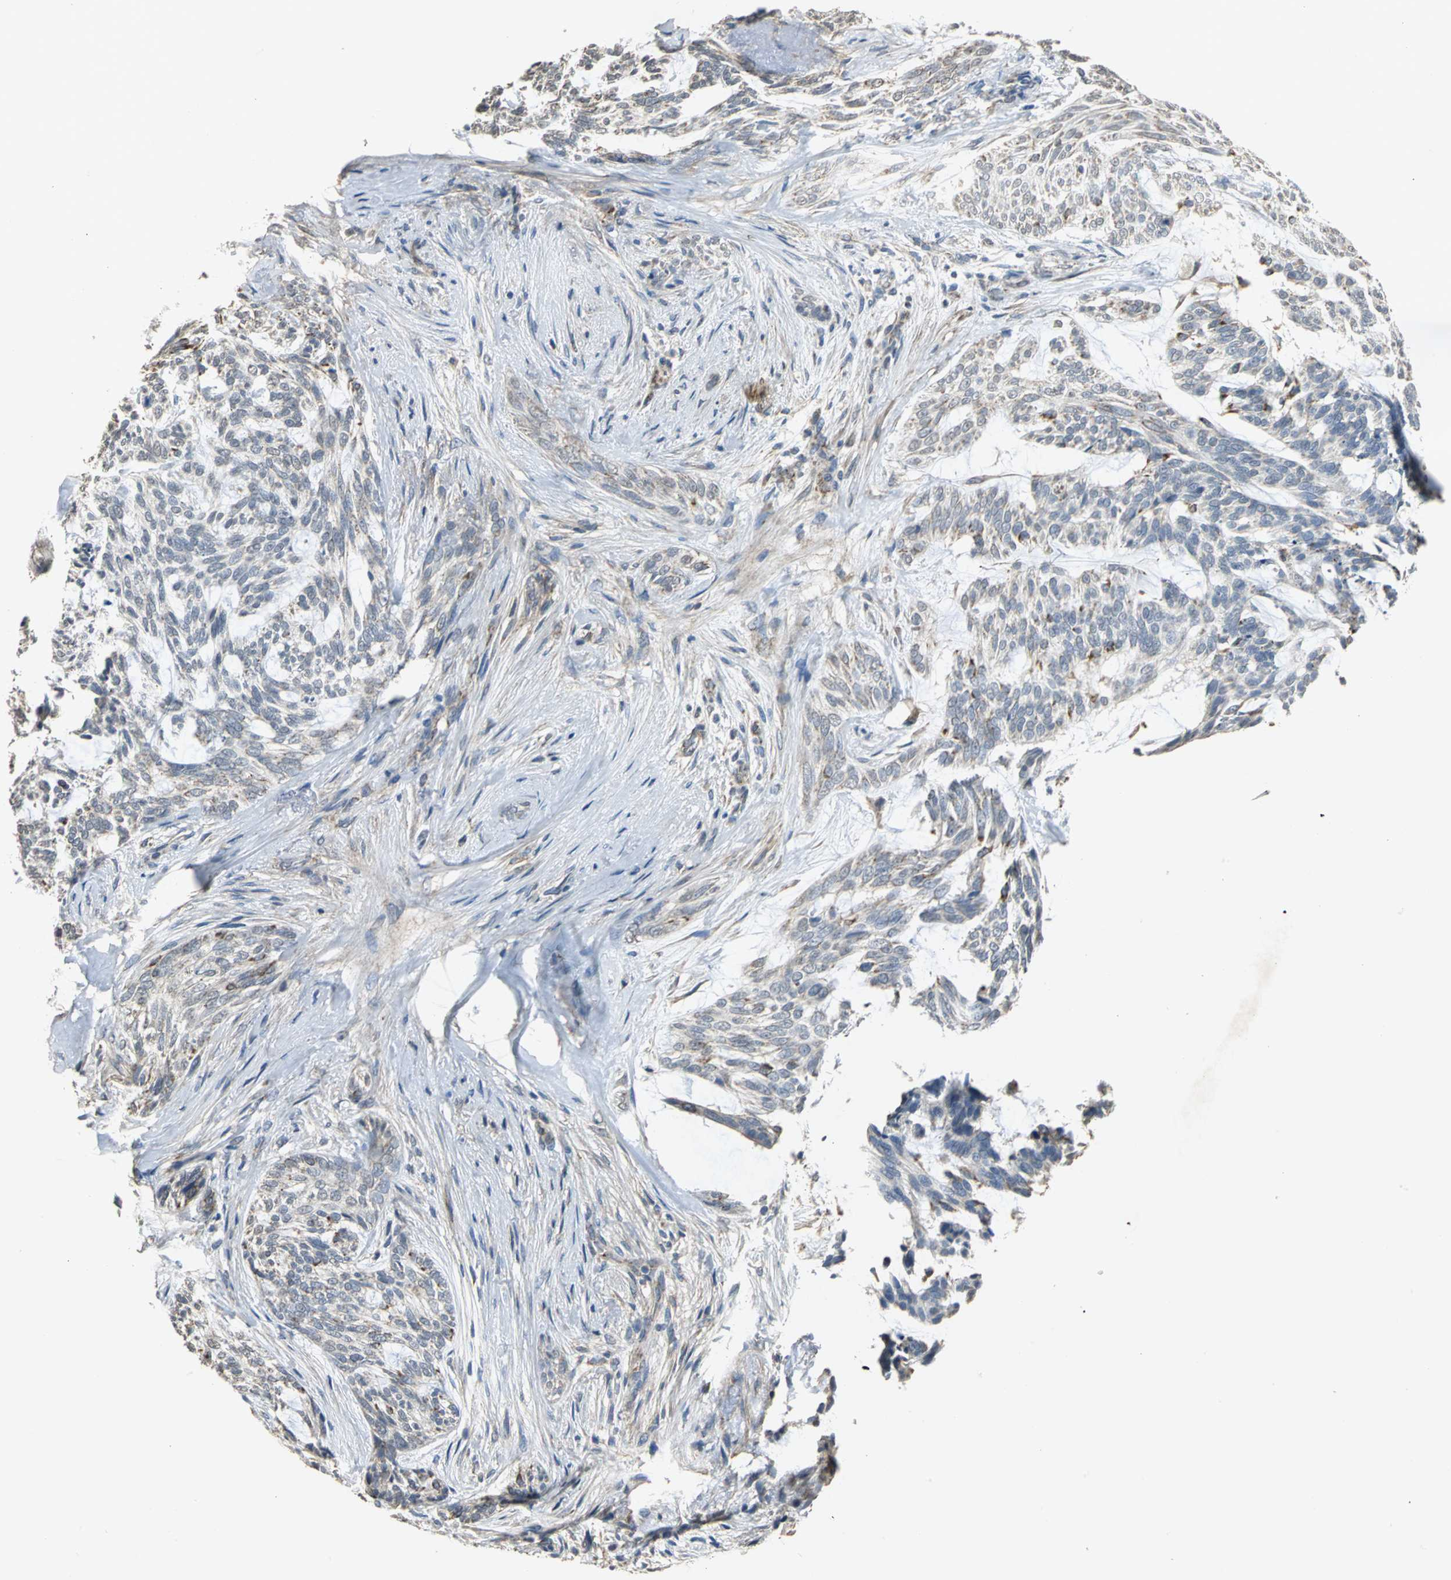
{"staining": {"intensity": "moderate", "quantity": "<25%", "location": "cytoplasmic/membranous"}, "tissue": "skin cancer", "cell_type": "Tumor cells", "image_type": "cancer", "snomed": [{"axis": "morphology", "description": "Normal tissue, NOS"}, {"axis": "morphology", "description": "Basal cell carcinoma"}, {"axis": "topography", "description": "Skin"}], "caption": "Tumor cells display low levels of moderate cytoplasmic/membranous positivity in about <25% of cells in human skin cancer (basal cell carcinoma).", "gene": "NDUFB5", "patient": {"sex": "female", "age": 71}}